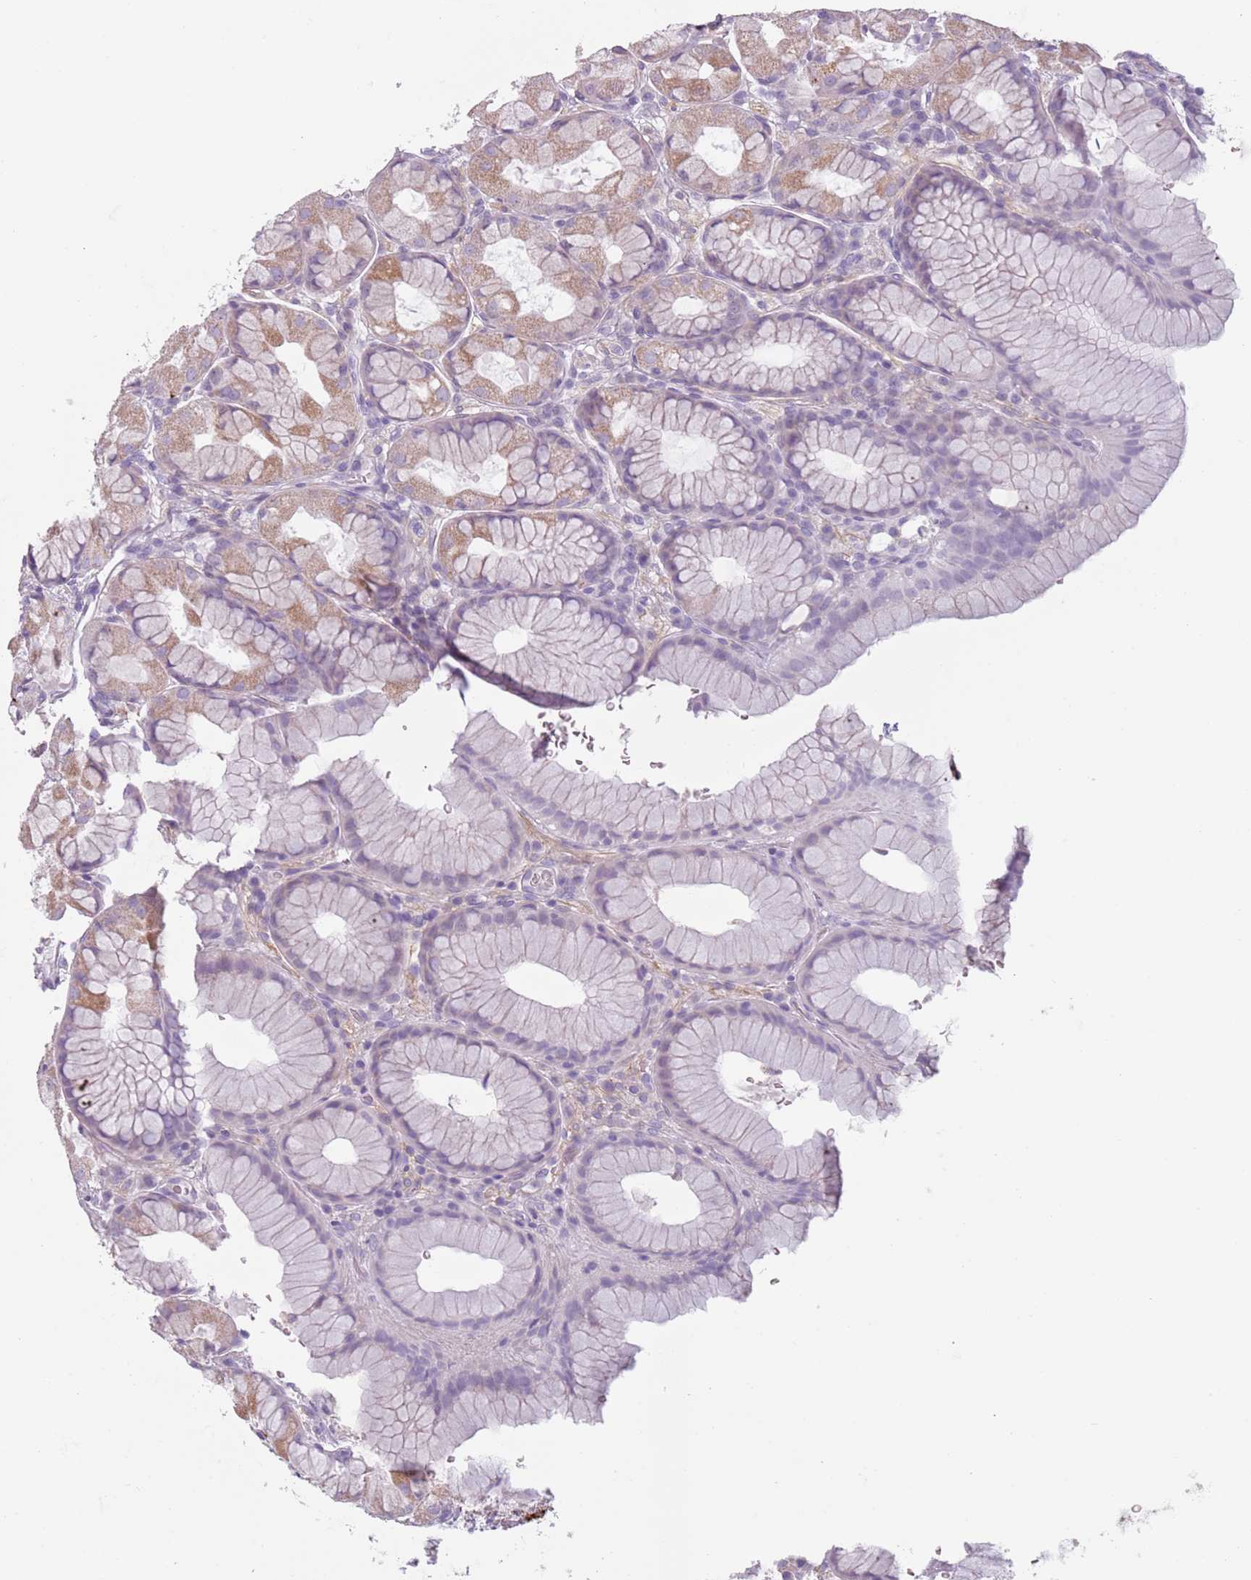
{"staining": {"intensity": "moderate", "quantity": "25%-75%", "location": "cytoplasmic/membranous"}, "tissue": "stomach", "cell_type": "Glandular cells", "image_type": "normal", "snomed": [{"axis": "morphology", "description": "Normal tissue, NOS"}, {"axis": "topography", "description": "Stomach"}], "caption": "Protein staining reveals moderate cytoplasmic/membranous staining in approximately 25%-75% of glandular cells in normal stomach.", "gene": "MEGF8", "patient": {"sex": "male", "age": 57}}